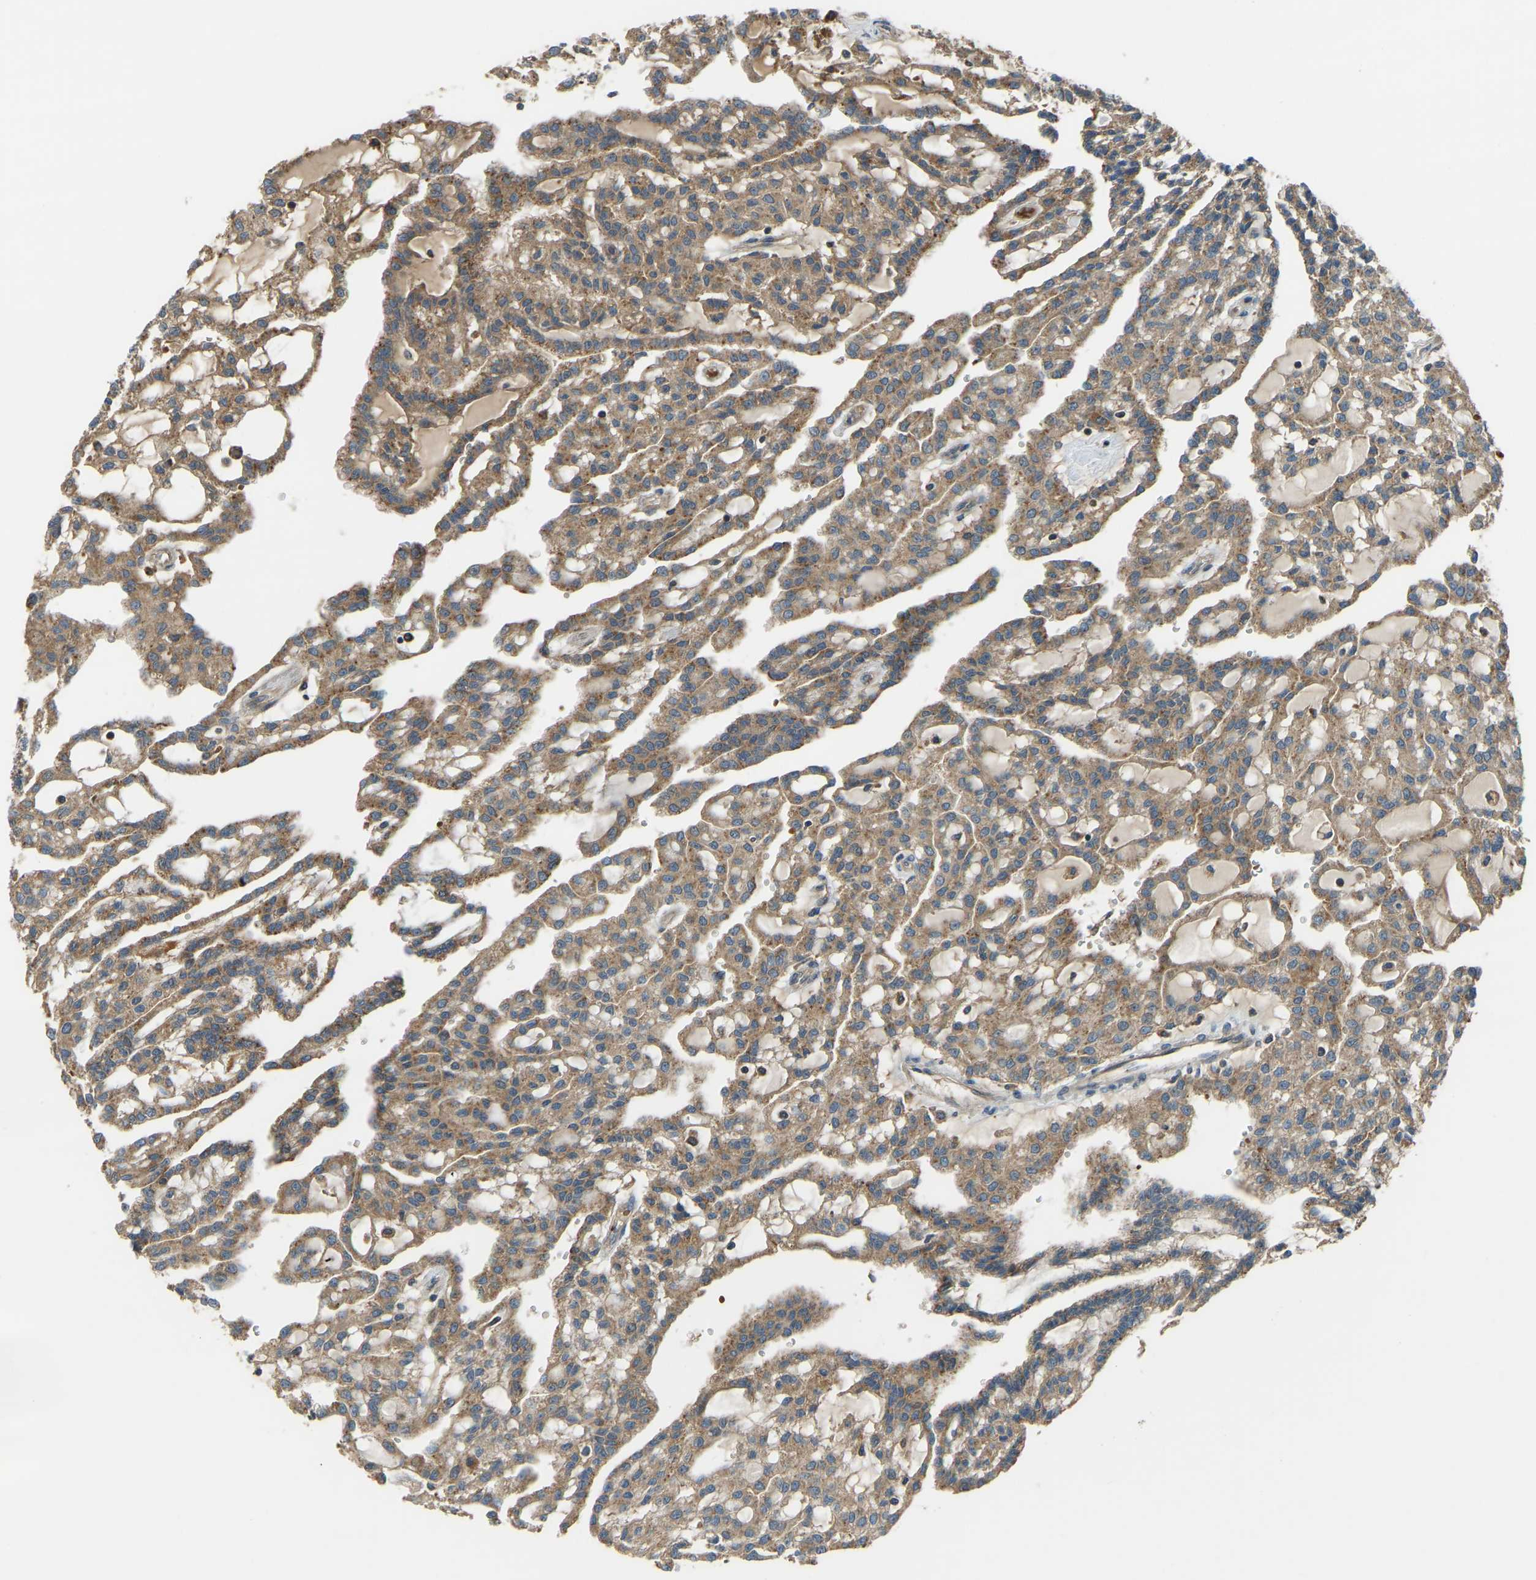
{"staining": {"intensity": "moderate", "quantity": ">75%", "location": "cytoplasmic/membranous"}, "tissue": "renal cancer", "cell_type": "Tumor cells", "image_type": "cancer", "snomed": [{"axis": "morphology", "description": "Adenocarcinoma, NOS"}, {"axis": "topography", "description": "Kidney"}], "caption": "Protein staining displays moderate cytoplasmic/membranous expression in about >75% of tumor cells in renal adenocarcinoma.", "gene": "ZNF71", "patient": {"sex": "male", "age": 63}}